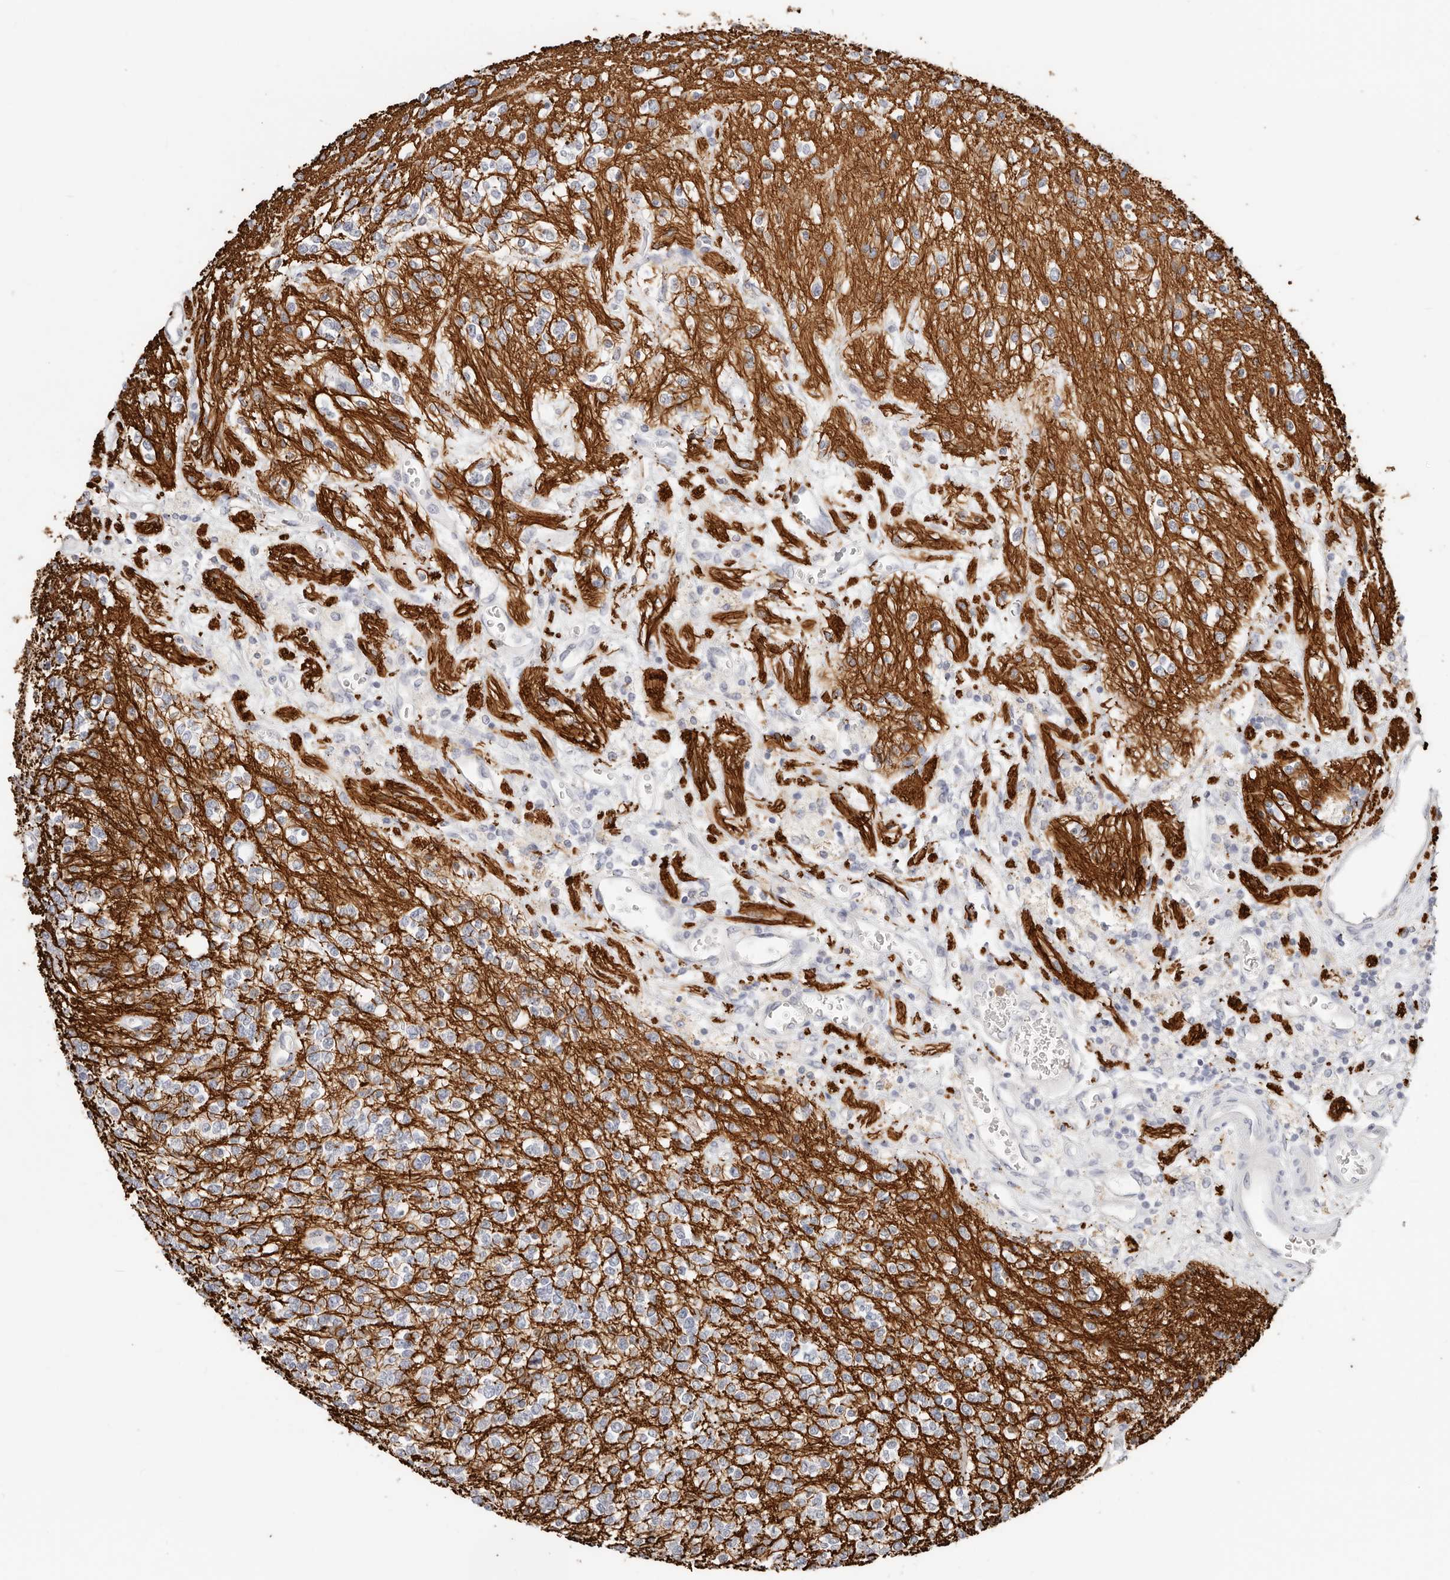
{"staining": {"intensity": "weak", "quantity": "<25%", "location": "cytoplasmic/membranous"}, "tissue": "glioma", "cell_type": "Tumor cells", "image_type": "cancer", "snomed": [{"axis": "morphology", "description": "Glioma, malignant, High grade"}, {"axis": "topography", "description": "Brain"}], "caption": "High power microscopy image of an immunohistochemistry photomicrograph of high-grade glioma (malignant), revealing no significant positivity in tumor cells.", "gene": "ASCL1", "patient": {"sex": "male", "age": 34}}